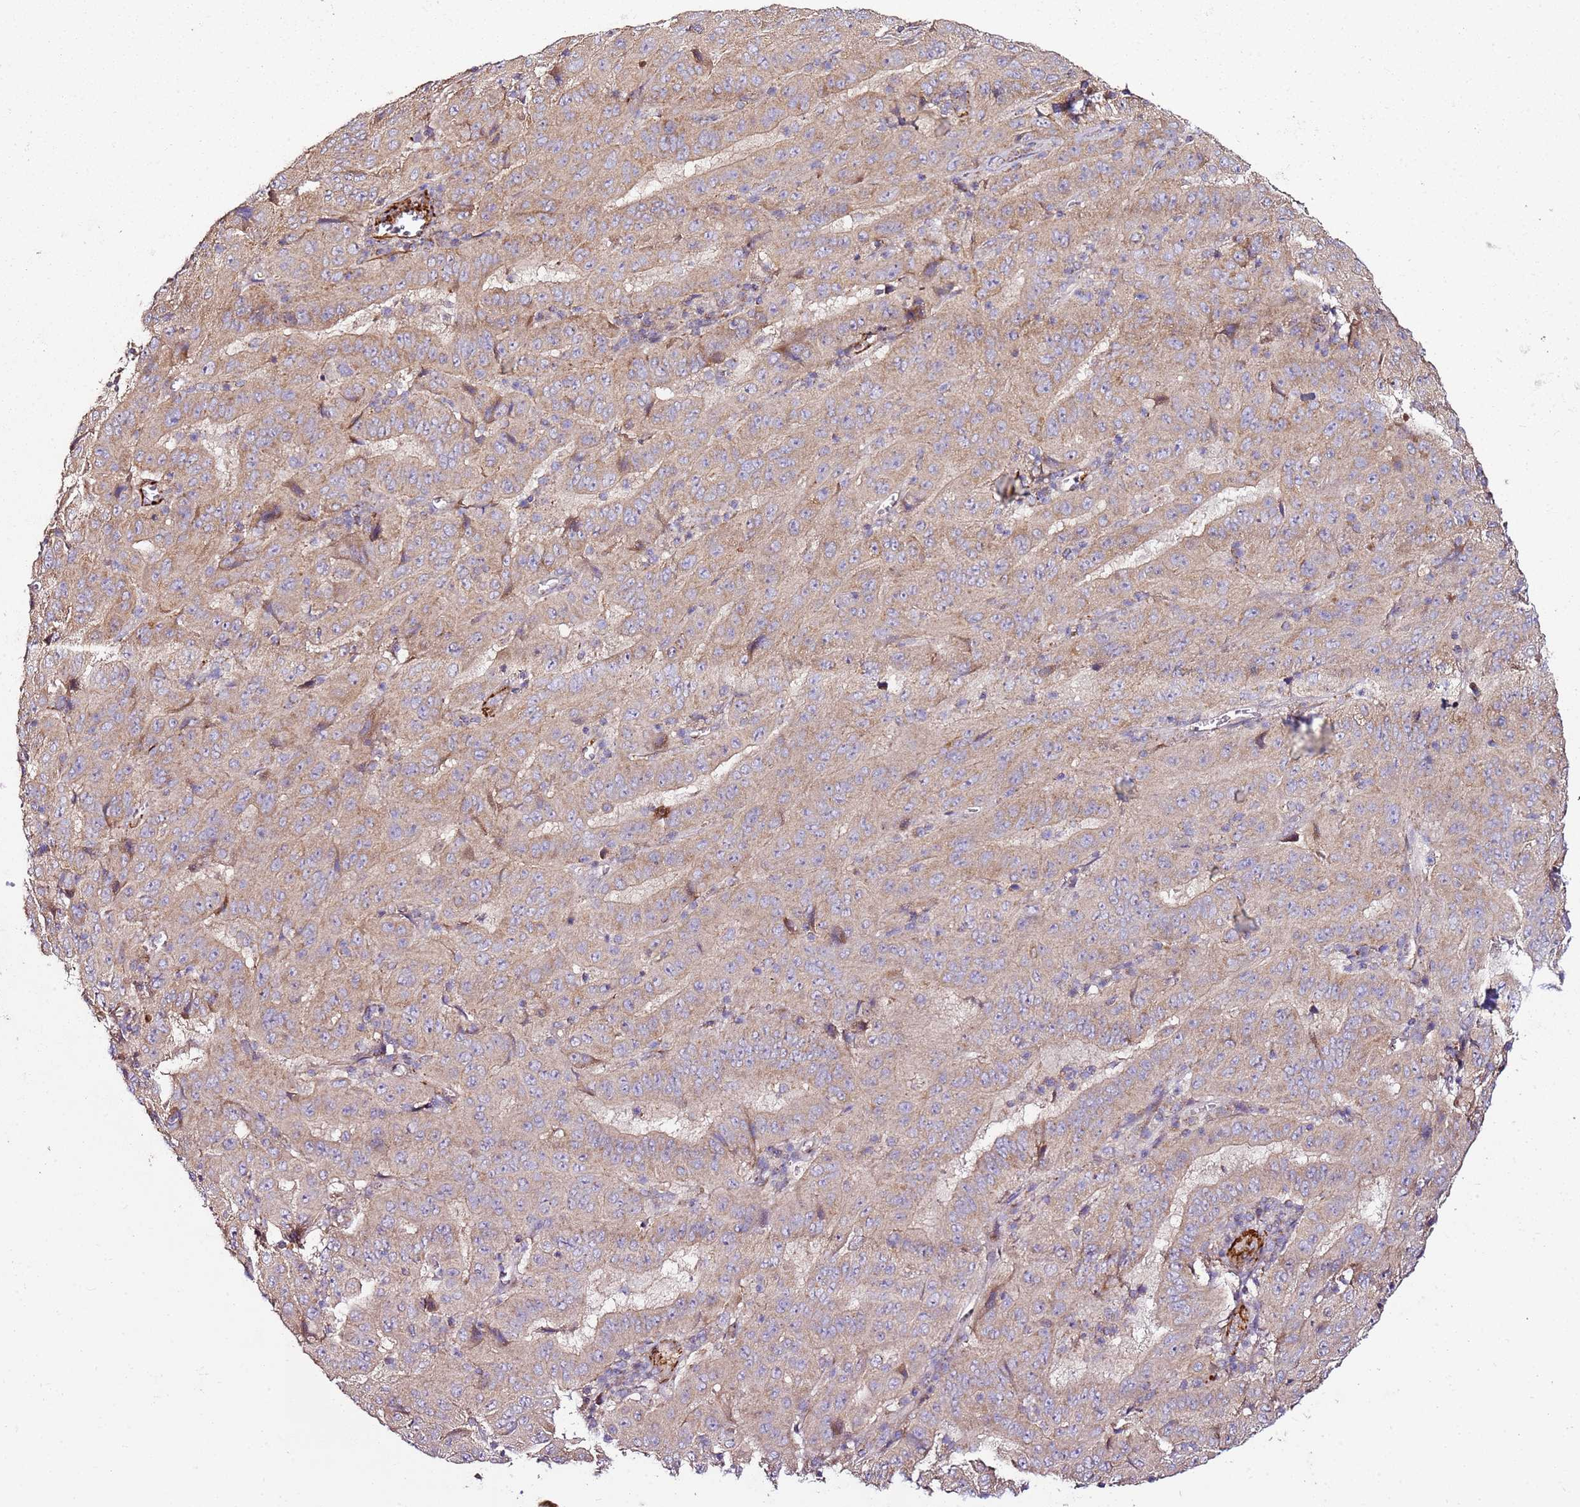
{"staining": {"intensity": "weak", "quantity": ">75%", "location": "cytoplasmic/membranous"}, "tissue": "pancreatic cancer", "cell_type": "Tumor cells", "image_type": "cancer", "snomed": [{"axis": "morphology", "description": "Adenocarcinoma, NOS"}, {"axis": "topography", "description": "Pancreas"}], "caption": "Immunohistochemistry (IHC) image of pancreatic adenocarcinoma stained for a protein (brown), which reveals low levels of weak cytoplasmic/membranous positivity in about >75% of tumor cells.", "gene": "KRTAP21-3", "patient": {"sex": "male", "age": 63}}